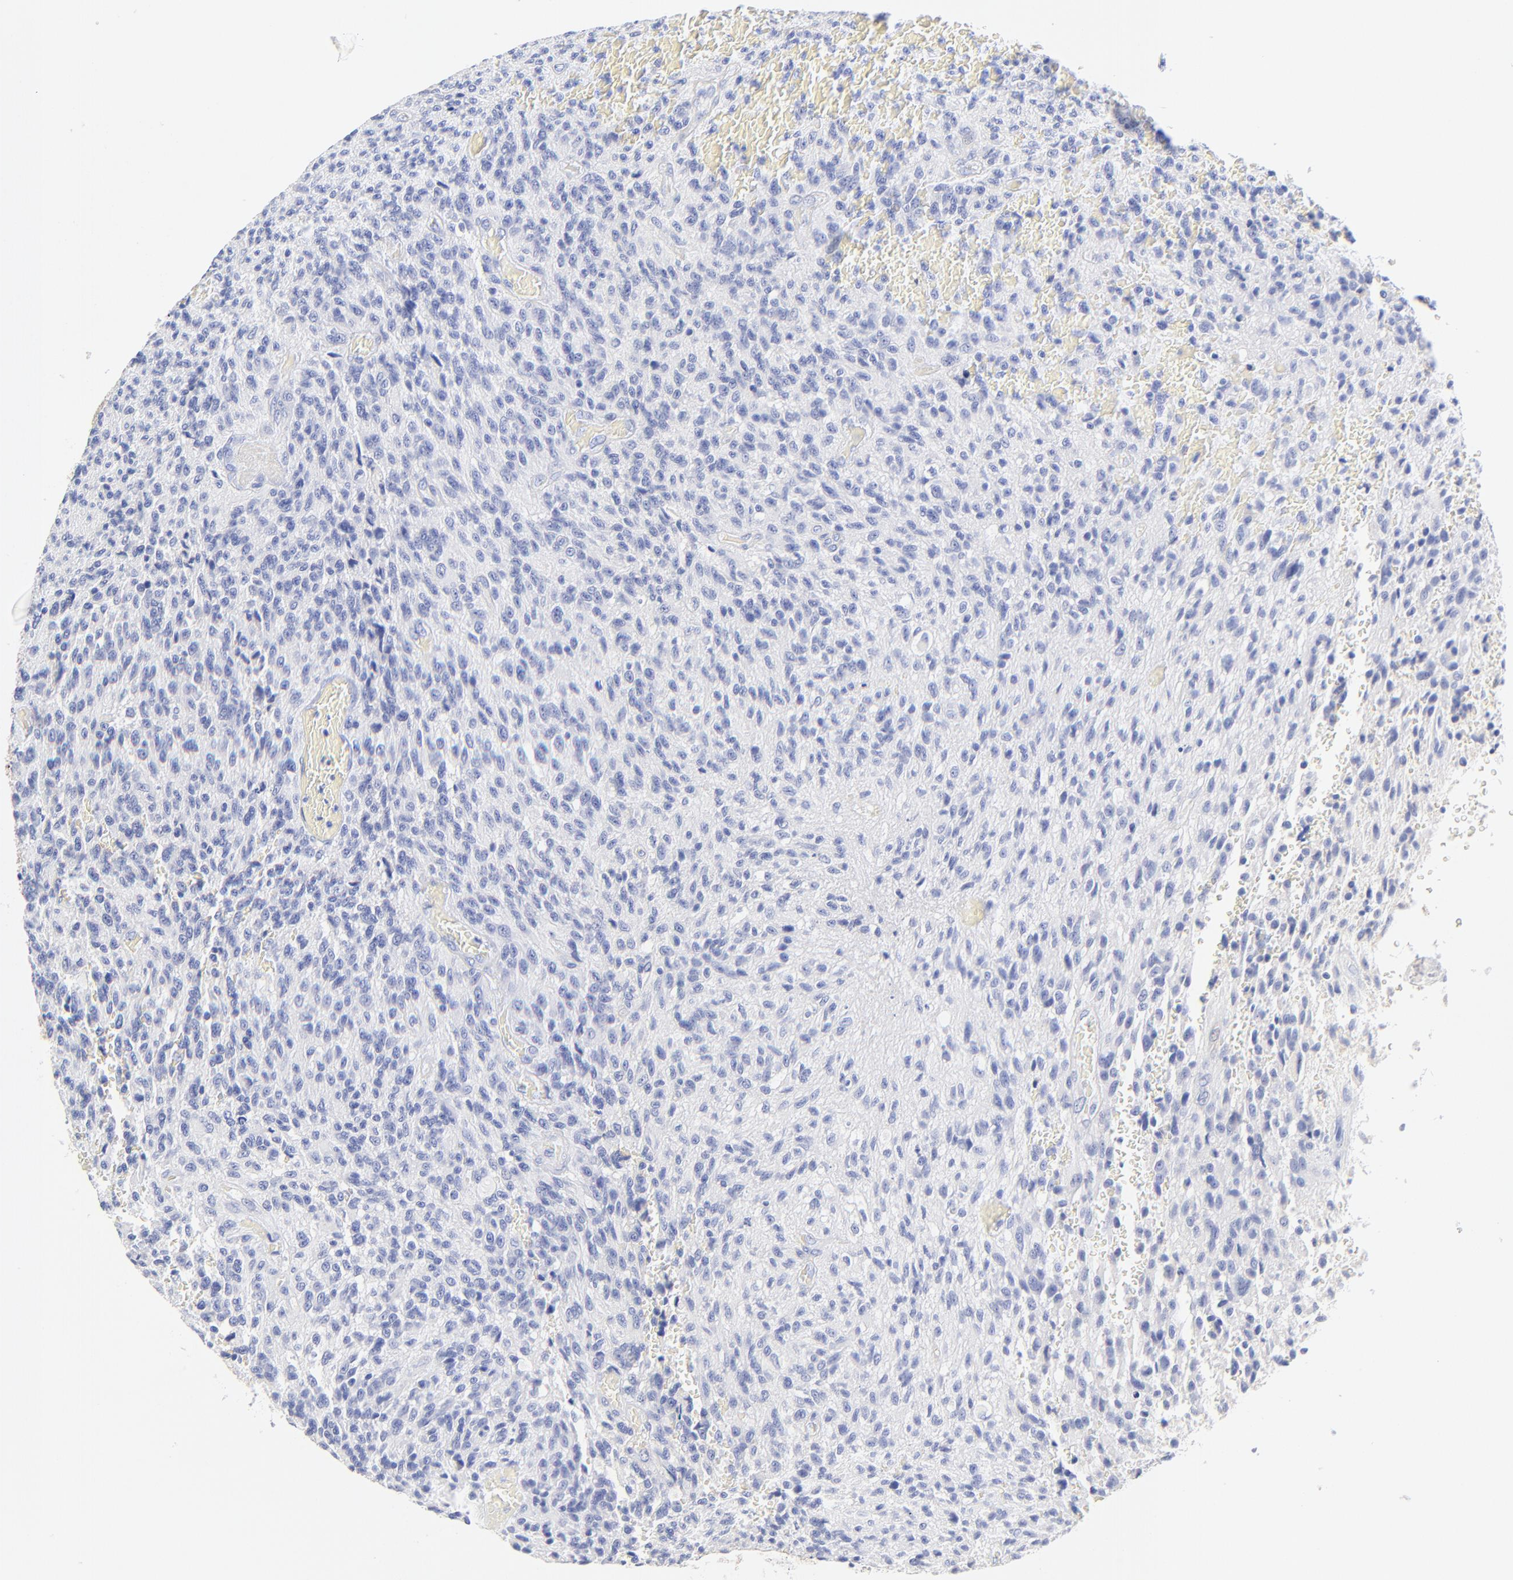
{"staining": {"intensity": "negative", "quantity": "none", "location": "none"}, "tissue": "glioma", "cell_type": "Tumor cells", "image_type": "cancer", "snomed": [{"axis": "morphology", "description": "Normal tissue, NOS"}, {"axis": "morphology", "description": "Glioma, malignant, High grade"}, {"axis": "topography", "description": "Cerebral cortex"}], "caption": "A high-resolution photomicrograph shows IHC staining of malignant high-grade glioma, which exhibits no significant positivity in tumor cells. (Stains: DAB IHC with hematoxylin counter stain, Microscopy: brightfield microscopy at high magnification).", "gene": "SULT4A1", "patient": {"sex": "male", "age": 56}}